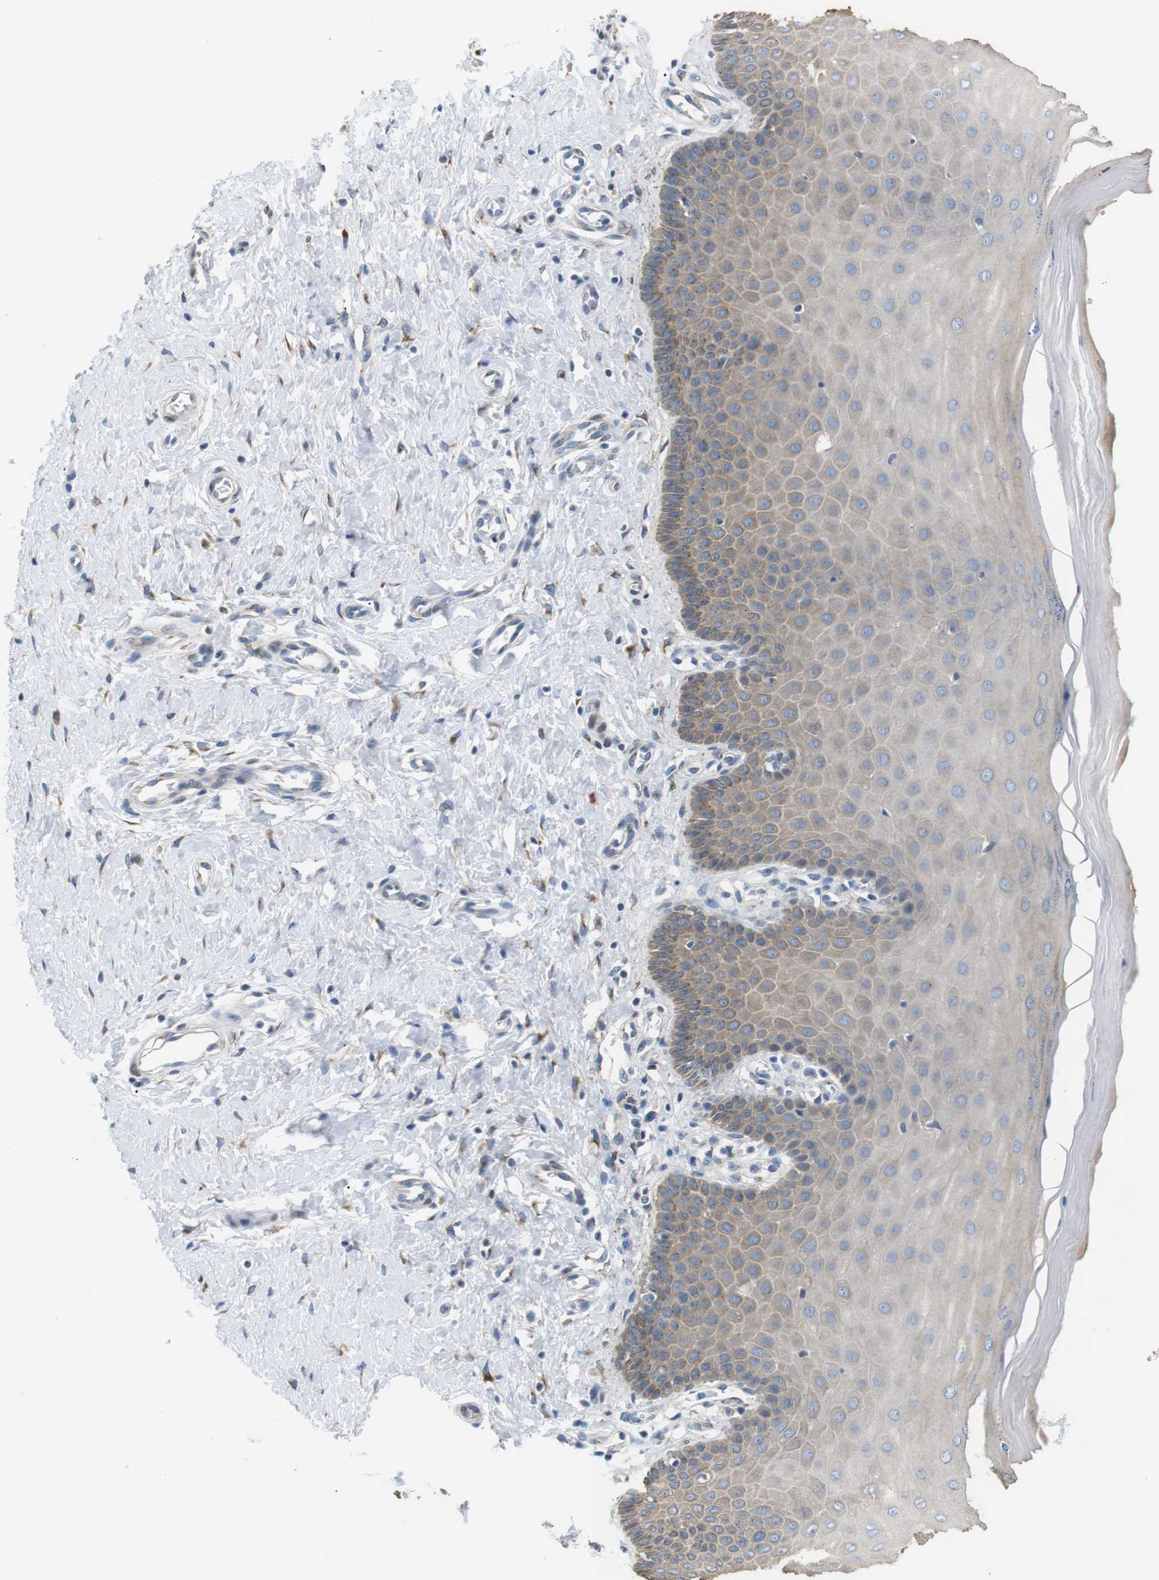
{"staining": {"intensity": "weak", "quantity": "25%-75%", "location": "cytoplasmic/membranous"}, "tissue": "cervix", "cell_type": "Squamous epithelial cells", "image_type": "normal", "snomed": [{"axis": "morphology", "description": "Normal tissue, NOS"}, {"axis": "topography", "description": "Cervix"}], "caption": "Immunohistochemistry (IHC) photomicrograph of unremarkable human cervix stained for a protein (brown), which shows low levels of weak cytoplasmic/membranous staining in about 25%-75% of squamous epithelial cells.", "gene": "UNC5CL", "patient": {"sex": "female", "age": 55}}